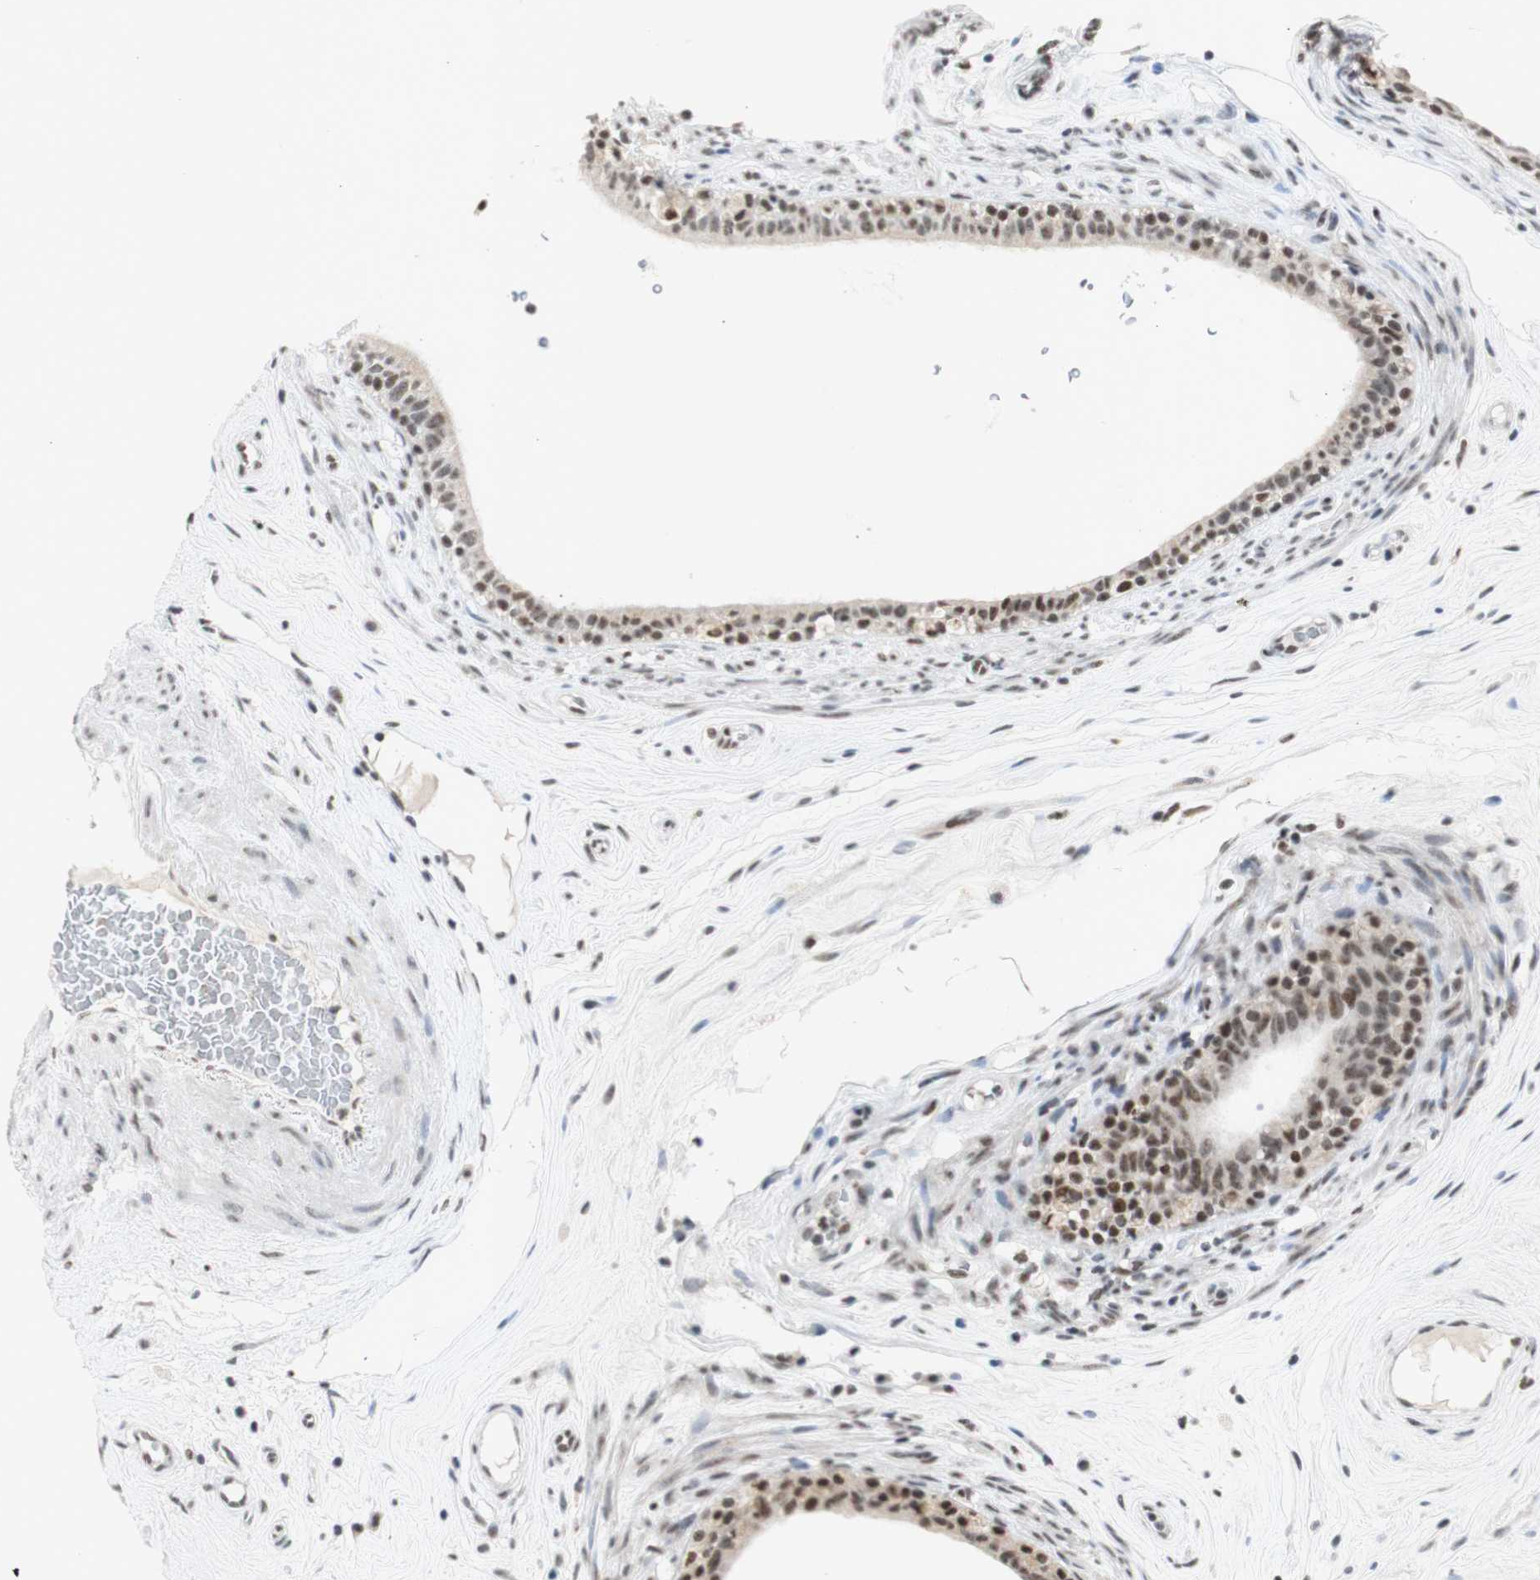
{"staining": {"intensity": "moderate", "quantity": "25%-75%", "location": "nuclear"}, "tissue": "epididymis", "cell_type": "Glandular cells", "image_type": "normal", "snomed": [{"axis": "morphology", "description": "Normal tissue, NOS"}, {"axis": "morphology", "description": "Inflammation, NOS"}, {"axis": "topography", "description": "Epididymis"}], "caption": "Glandular cells show moderate nuclear positivity in approximately 25%-75% of cells in benign epididymis.", "gene": "SNRPB", "patient": {"sex": "male", "age": 84}}